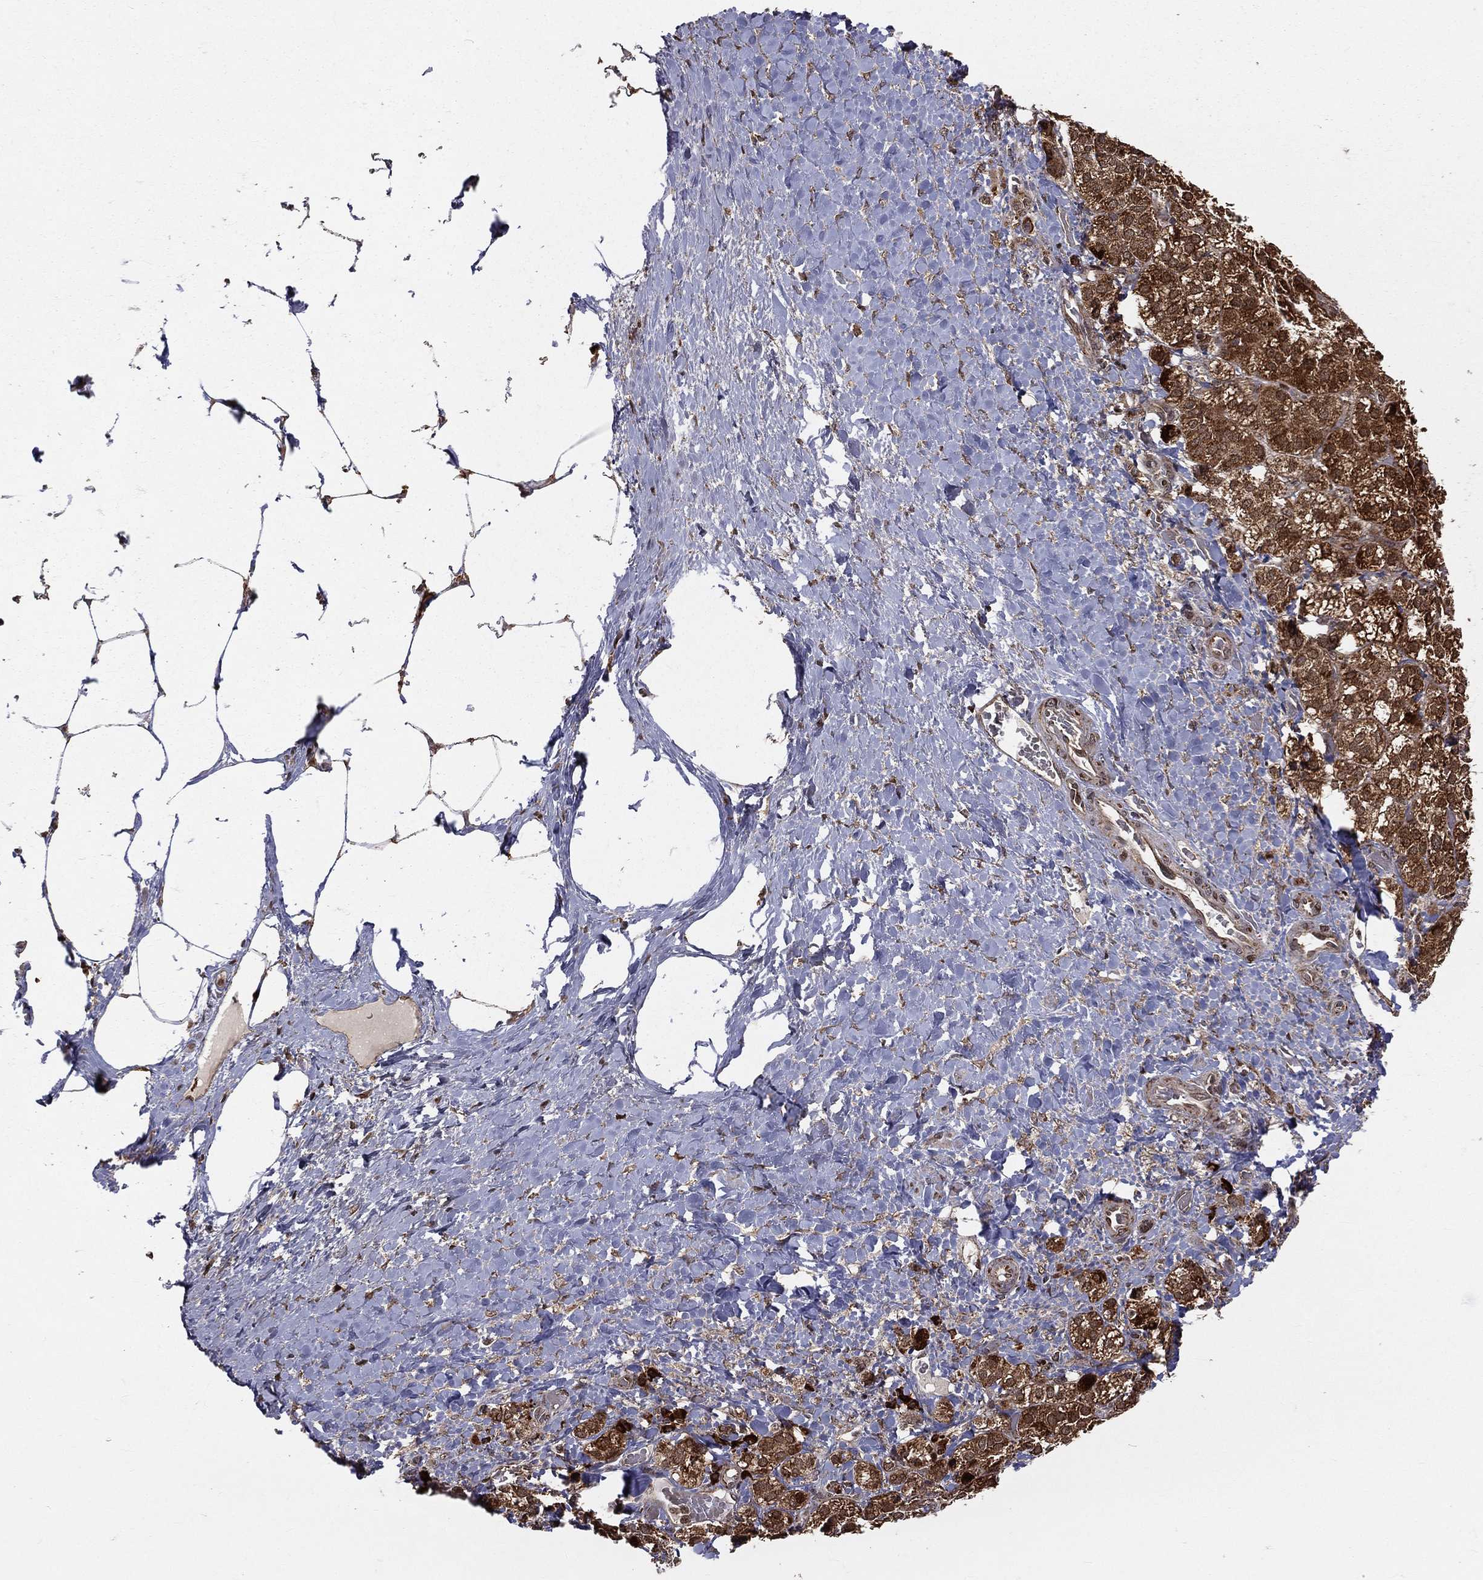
{"staining": {"intensity": "strong", "quantity": ">75%", "location": "cytoplasmic/membranous,nuclear"}, "tissue": "adrenal gland", "cell_type": "Glandular cells", "image_type": "normal", "snomed": [{"axis": "morphology", "description": "Normal tissue, NOS"}, {"axis": "topography", "description": "Adrenal gland"}], "caption": "An image of adrenal gland stained for a protein shows strong cytoplasmic/membranous,nuclear brown staining in glandular cells. Ihc stains the protein of interest in brown and the nuclei are stained blue.", "gene": "MDM2", "patient": {"sex": "male", "age": 57}}